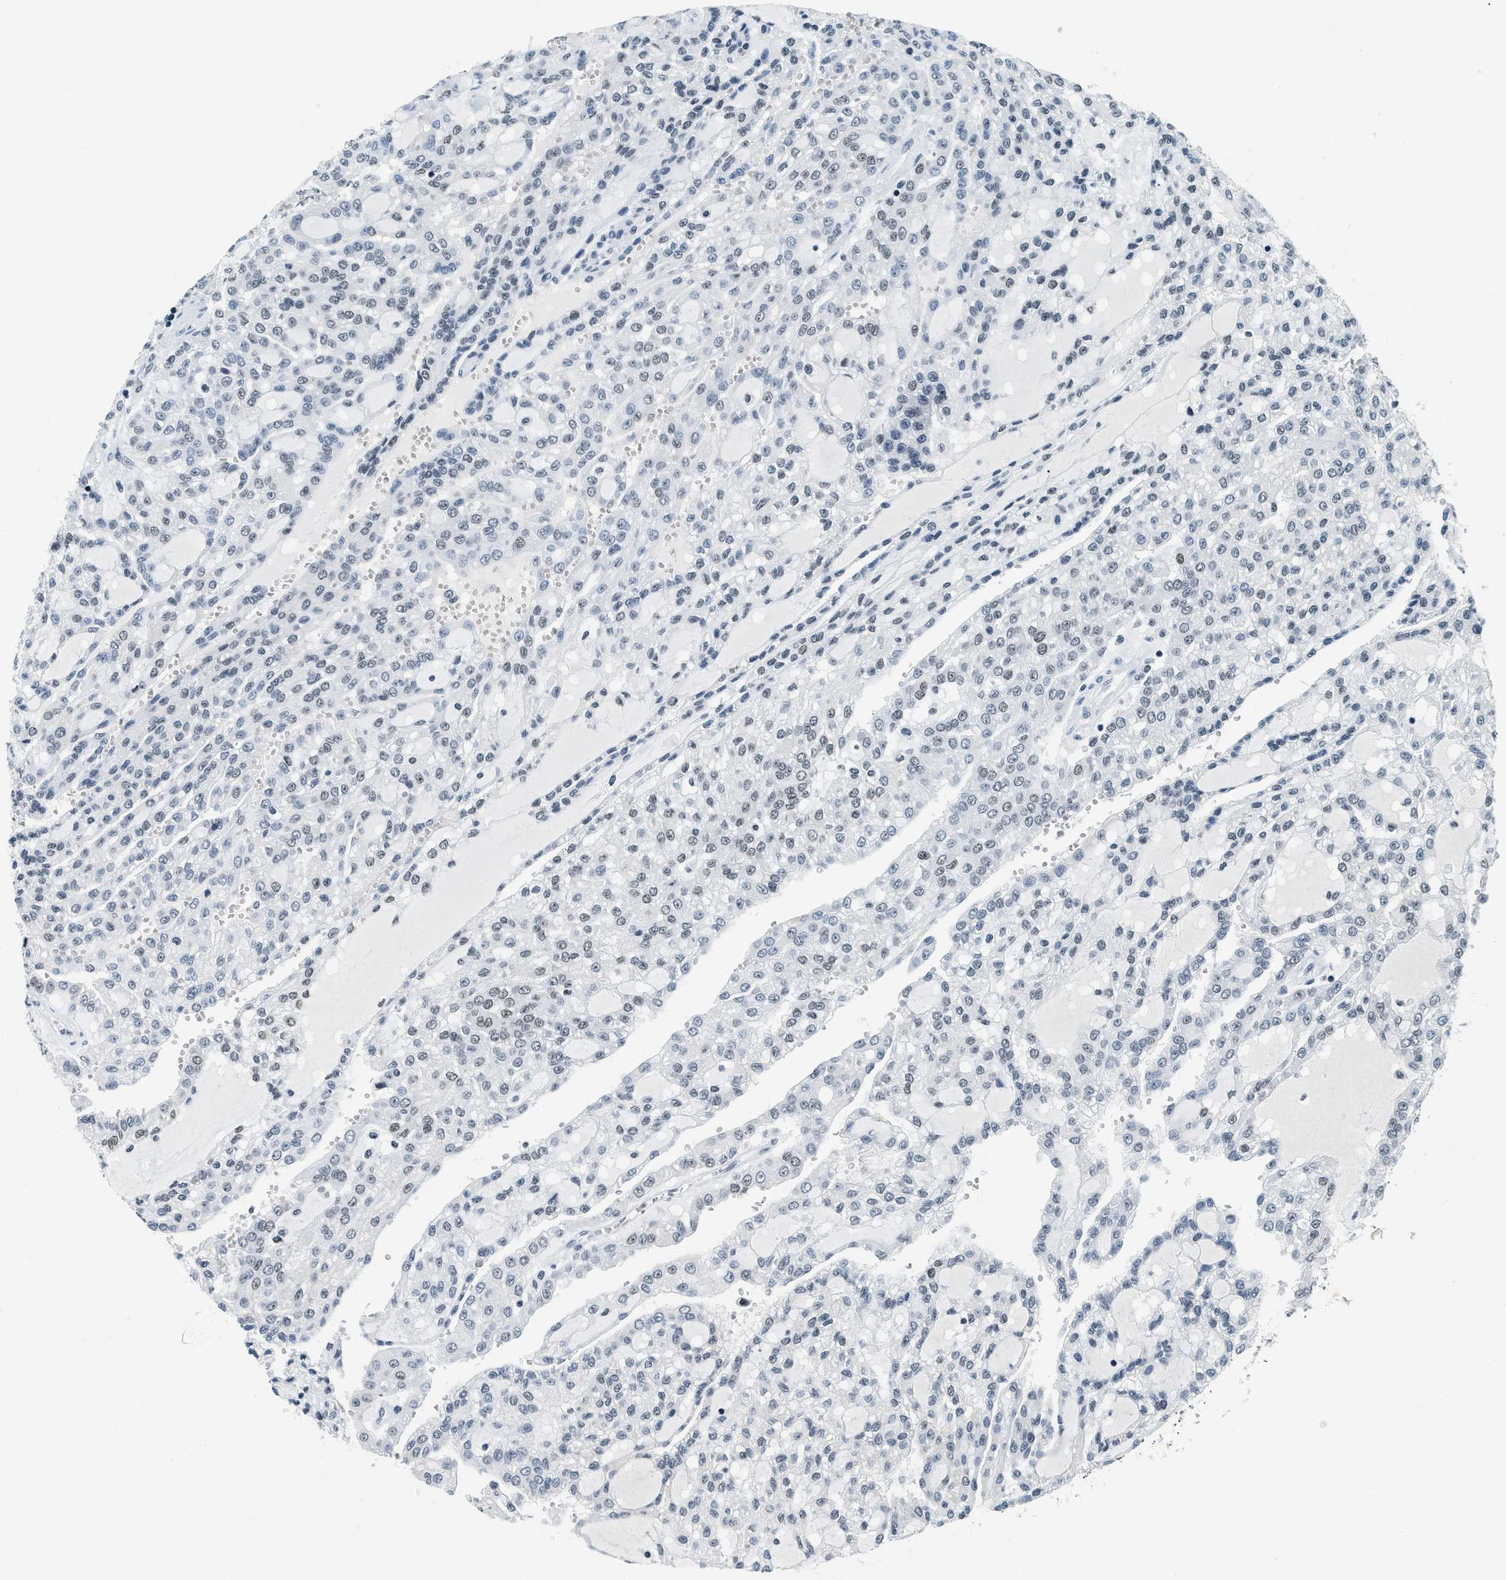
{"staining": {"intensity": "negative", "quantity": "none", "location": "none"}, "tissue": "renal cancer", "cell_type": "Tumor cells", "image_type": "cancer", "snomed": [{"axis": "morphology", "description": "Adenocarcinoma, NOS"}, {"axis": "topography", "description": "Kidney"}], "caption": "IHC micrograph of neoplastic tissue: adenocarcinoma (renal) stained with DAB (3,3'-diaminobenzidine) displays no significant protein staining in tumor cells.", "gene": "TOP1", "patient": {"sex": "male", "age": 63}}